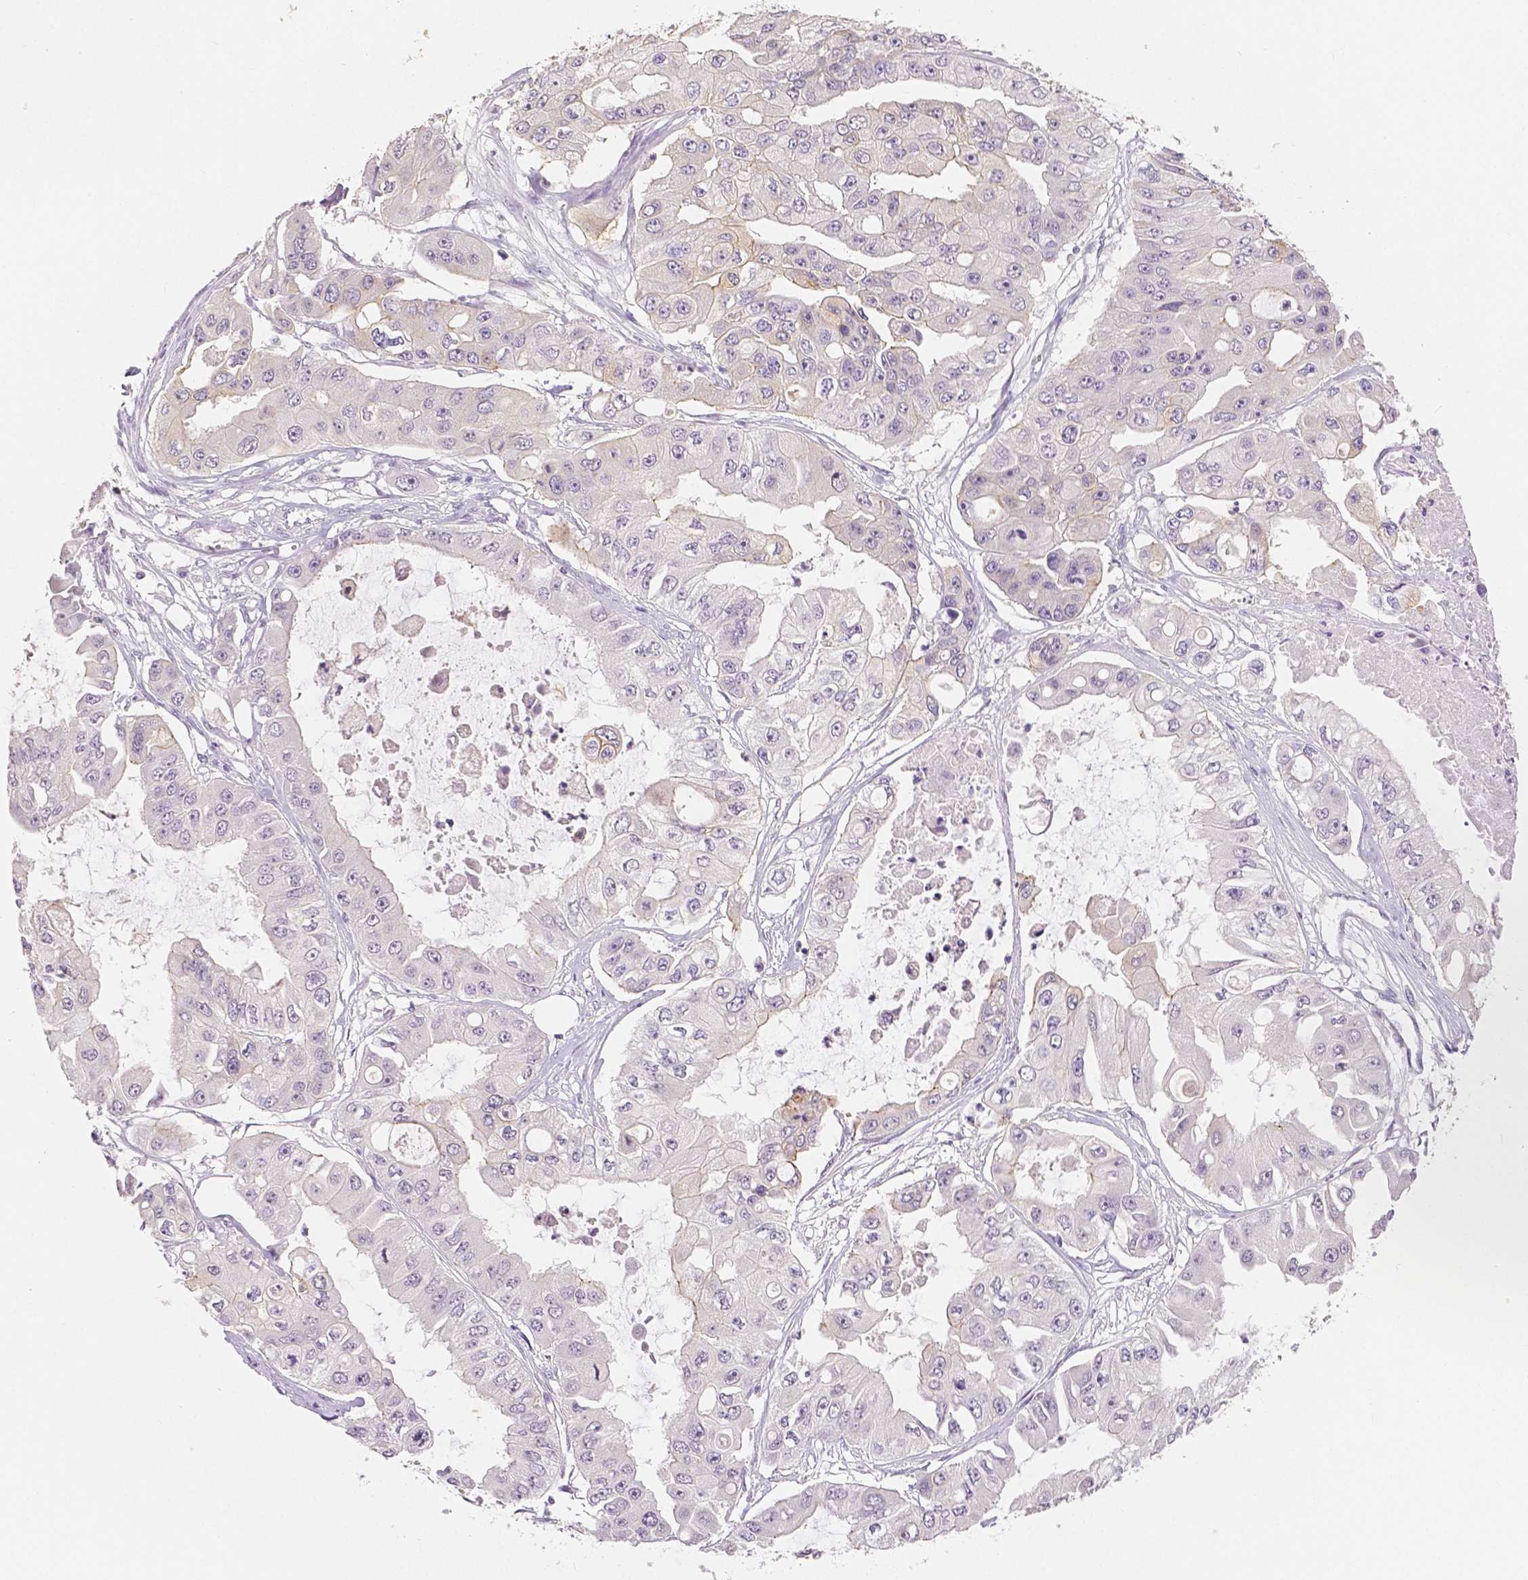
{"staining": {"intensity": "negative", "quantity": "none", "location": "none"}, "tissue": "ovarian cancer", "cell_type": "Tumor cells", "image_type": "cancer", "snomed": [{"axis": "morphology", "description": "Cystadenocarcinoma, serous, NOS"}, {"axis": "topography", "description": "Ovary"}], "caption": "Tumor cells are negative for brown protein staining in ovarian cancer. (Brightfield microscopy of DAB immunohistochemistry (IHC) at high magnification).", "gene": "OCLN", "patient": {"sex": "female", "age": 56}}